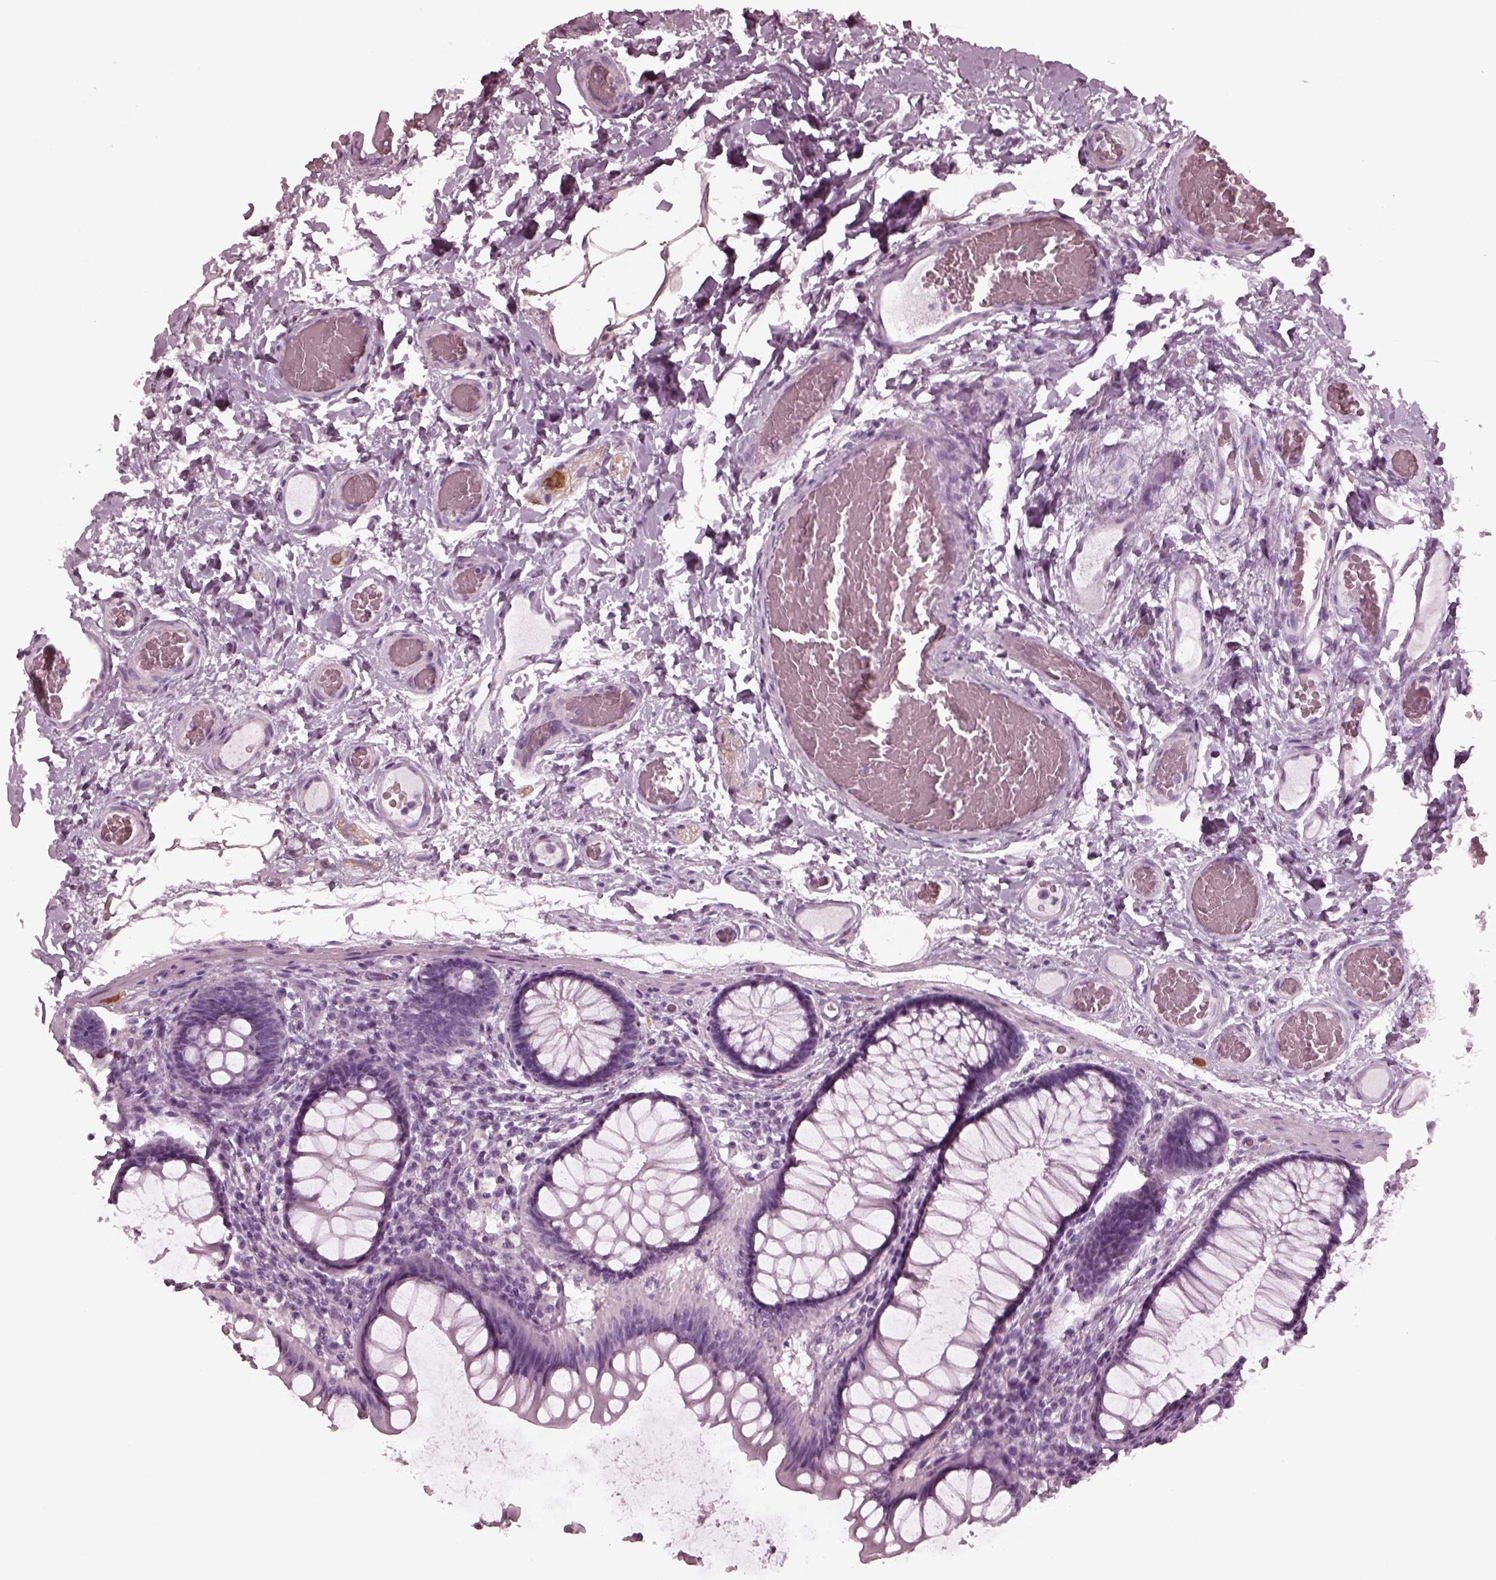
{"staining": {"intensity": "negative", "quantity": "none", "location": "none"}, "tissue": "colon", "cell_type": "Endothelial cells", "image_type": "normal", "snomed": [{"axis": "morphology", "description": "Normal tissue, NOS"}, {"axis": "topography", "description": "Colon"}], "caption": "The immunohistochemistry histopathology image has no significant expression in endothelial cells of colon.", "gene": "GRM6", "patient": {"sex": "female", "age": 65}}